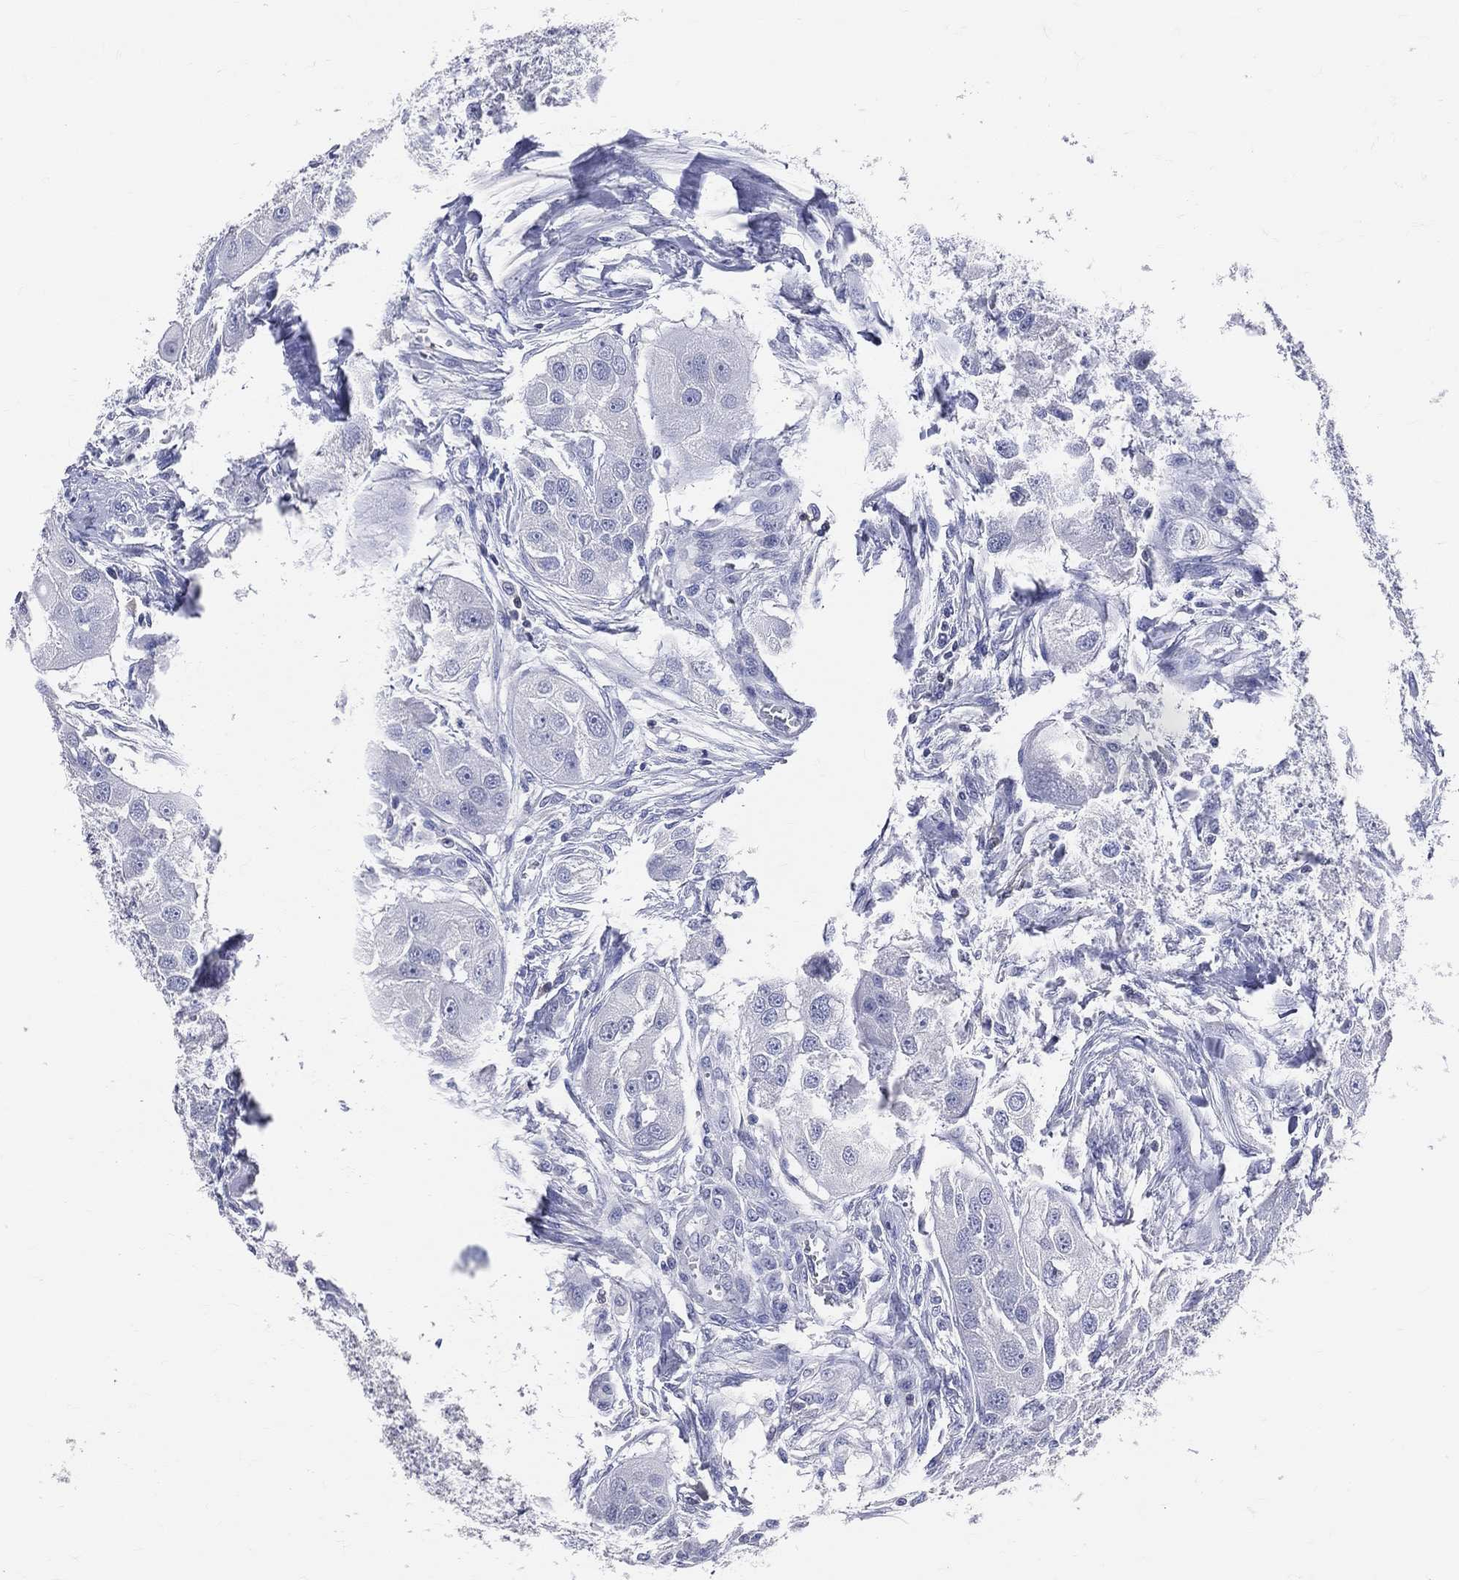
{"staining": {"intensity": "negative", "quantity": "none", "location": "none"}, "tissue": "head and neck cancer", "cell_type": "Tumor cells", "image_type": "cancer", "snomed": [{"axis": "morphology", "description": "Normal tissue, NOS"}, {"axis": "morphology", "description": "Squamous cell carcinoma, NOS"}, {"axis": "topography", "description": "Skeletal muscle"}, {"axis": "topography", "description": "Head-Neck"}], "caption": "Head and neck squamous cell carcinoma was stained to show a protein in brown. There is no significant expression in tumor cells. (Stains: DAB IHC with hematoxylin counter stain, Microscopy: brightfield microscopy at high magnification).", "gene": "LAT", "patient": {"sex": "male", "age": 51}}